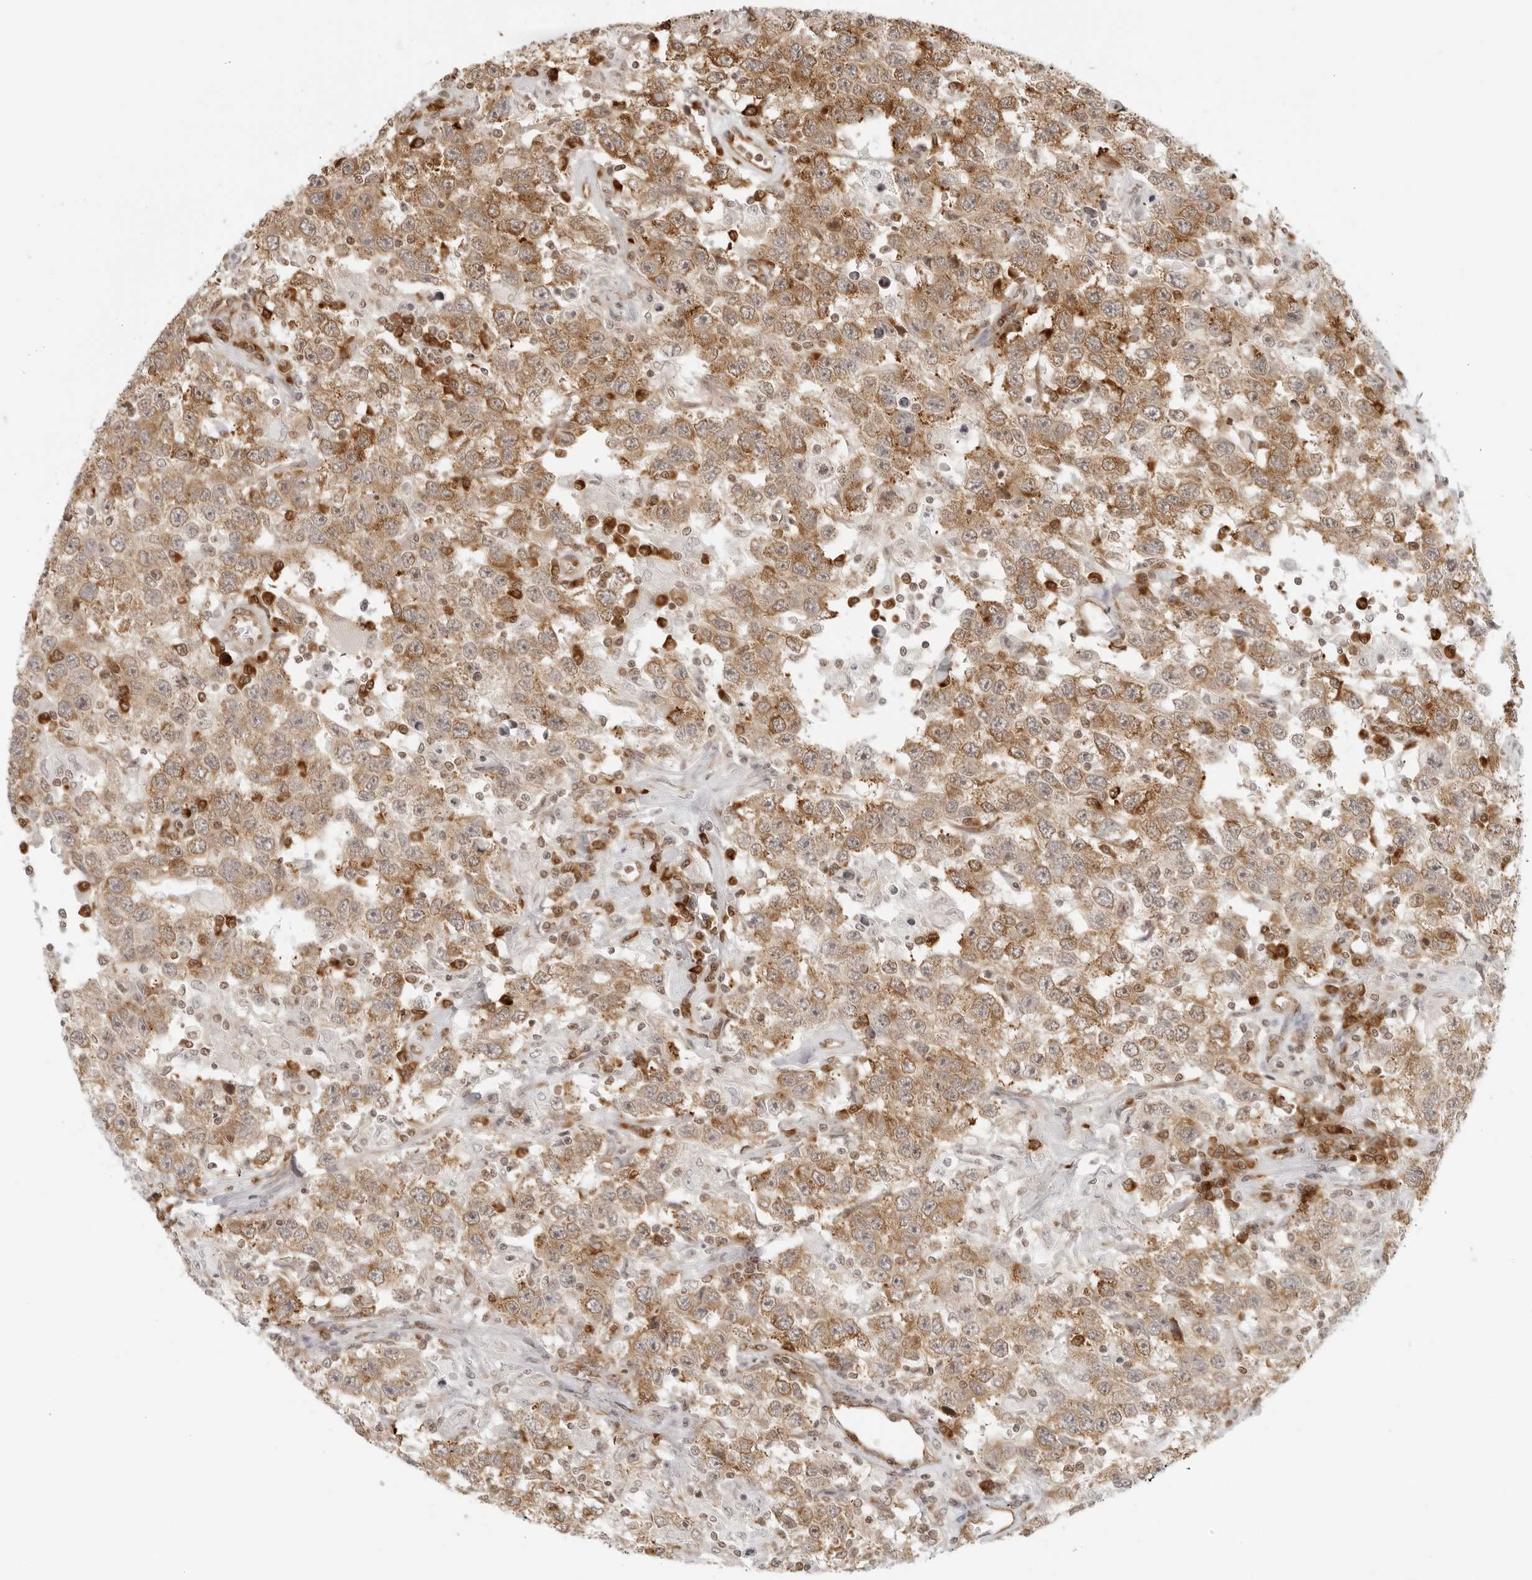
{"staining": {"intensity": "moderate", "quantity": ">75%", "location": "cytoplasmic/membranous"}, "tissue": "testis cancer", "cell_type": "Tumor cells", "image_type": "cancer", "snomed": [{"axis": "morphology", "description": "Seminoma, NOS"}, {"axis": "topography", "description": "Testis"}], "caption": "Approximately >75% of tumor cells in testis cancer (seminoma) display moderate cytoplasmic/membranous protein staining as visualized by brown immunohistochemical staining.", "gene": "EIF4G1", "patient": {"sex": "male", "age": 41}}